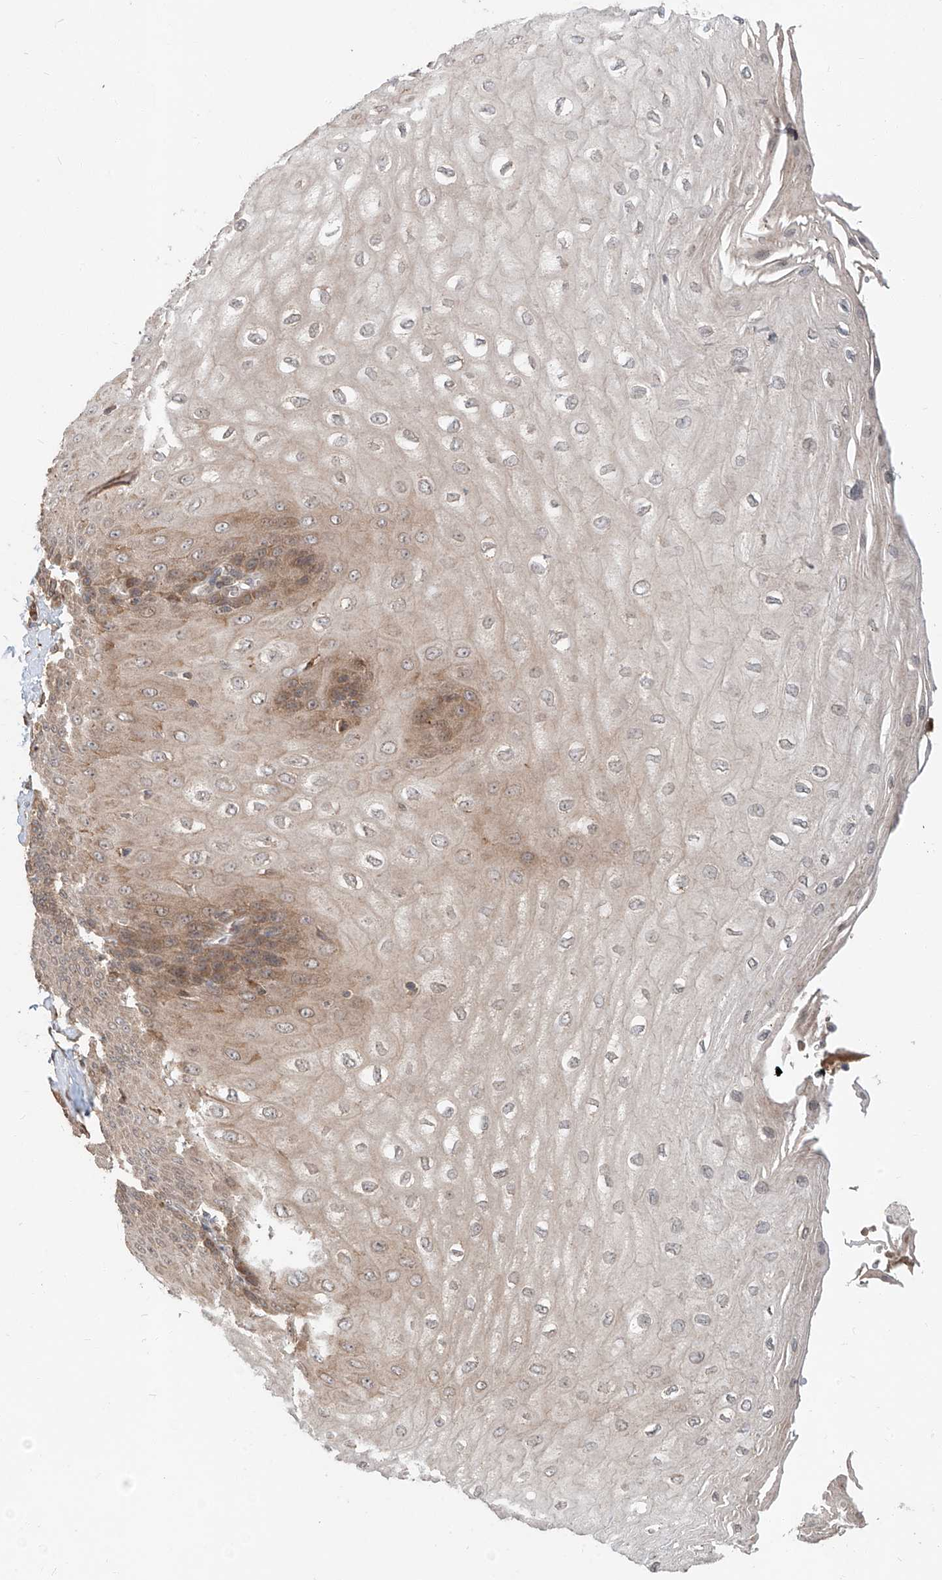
{"staining": {"intensity": "moderate", "quantity": "25%-75%", "location": "cytoplasmic/membranous"}, "tissue": "esophagus", "cell_type": "Squamous epithelial cells", "image_type": "normal", "snomed": [{"axis": "morphology", "description": "Normal tissue, NOS"}, {"axis": "topography", "description": "Esophagus"}], "caption": "Protein staining of benign esophagus exhibits moderate cytoplasmic/membranous staining in approximately 25%-75% of squamous epithelial cells.", "gene": "STX19", "patient": {"sex": "male", "age": 60}}